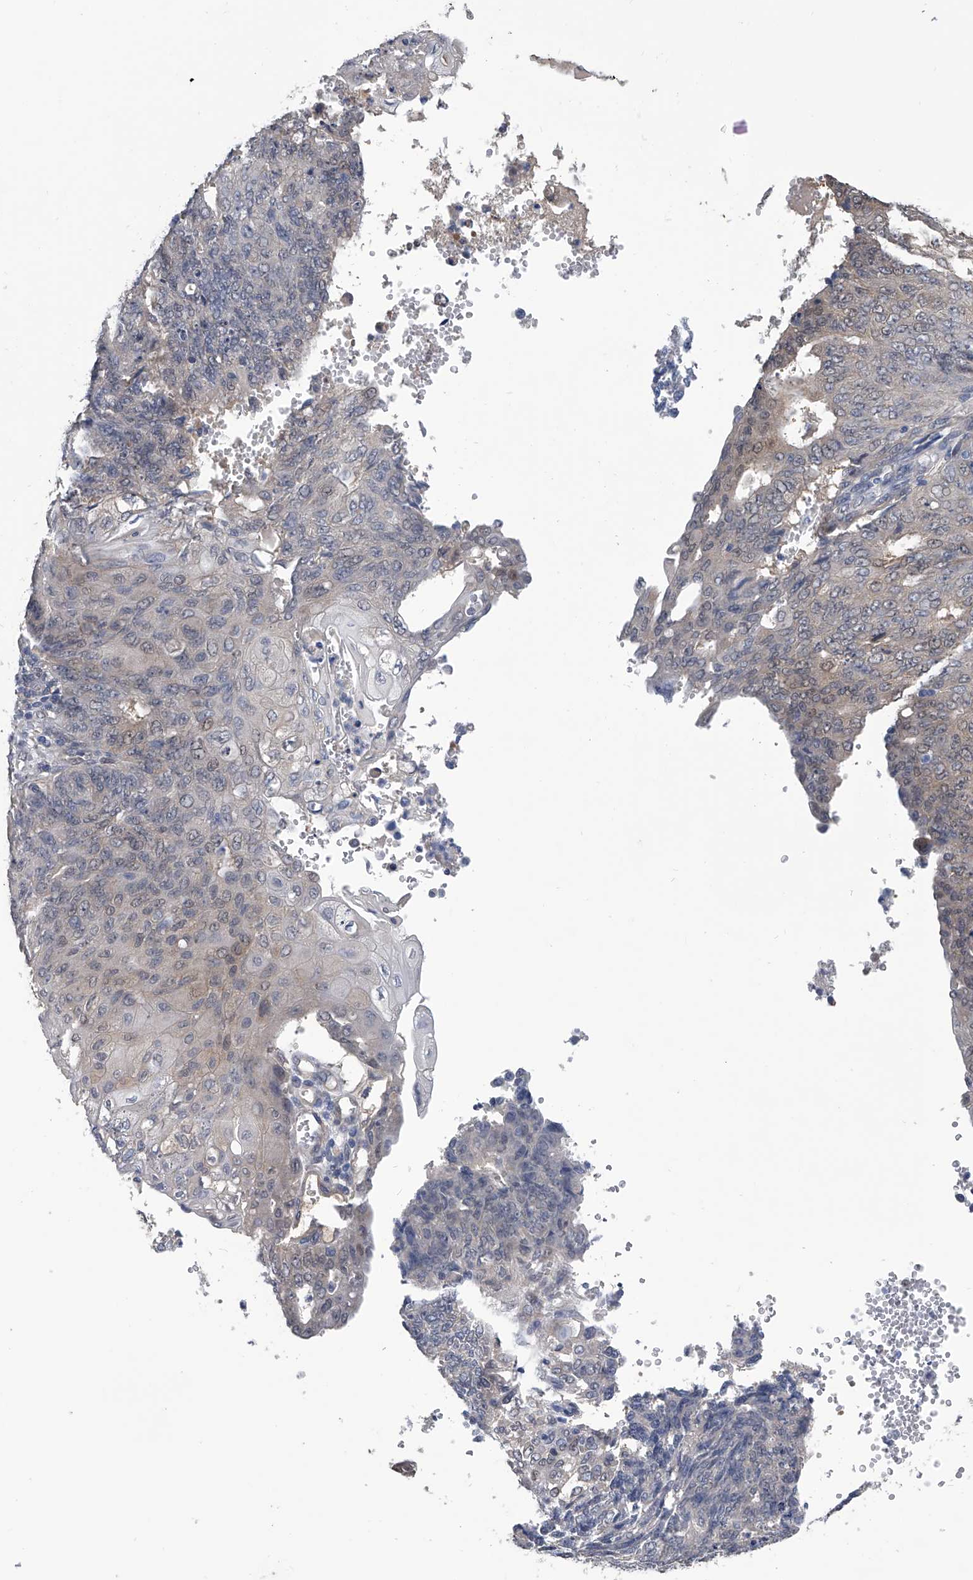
{"staining": {"intensity": "negative", "quantity": "none", "location": "none"}, "tissue": "endometrial cancer", "cell_type": "Tumor cells", "image_type": "cancer", "snomed": [{"axis": "morphology", "description": "Adenocarcinoma, NOS"}, {"axis": "topography", "description": "Endometrium"}], "caption": "IHC image of neoplastic tissue: human adenocarcinoma (endometrial) stained with DAB (3,3'-diaminobenzidine) reveals no significant protein expression in tumor cells.", "gene": "PGM3", "patient": {"sex": "female", "age": 32}}